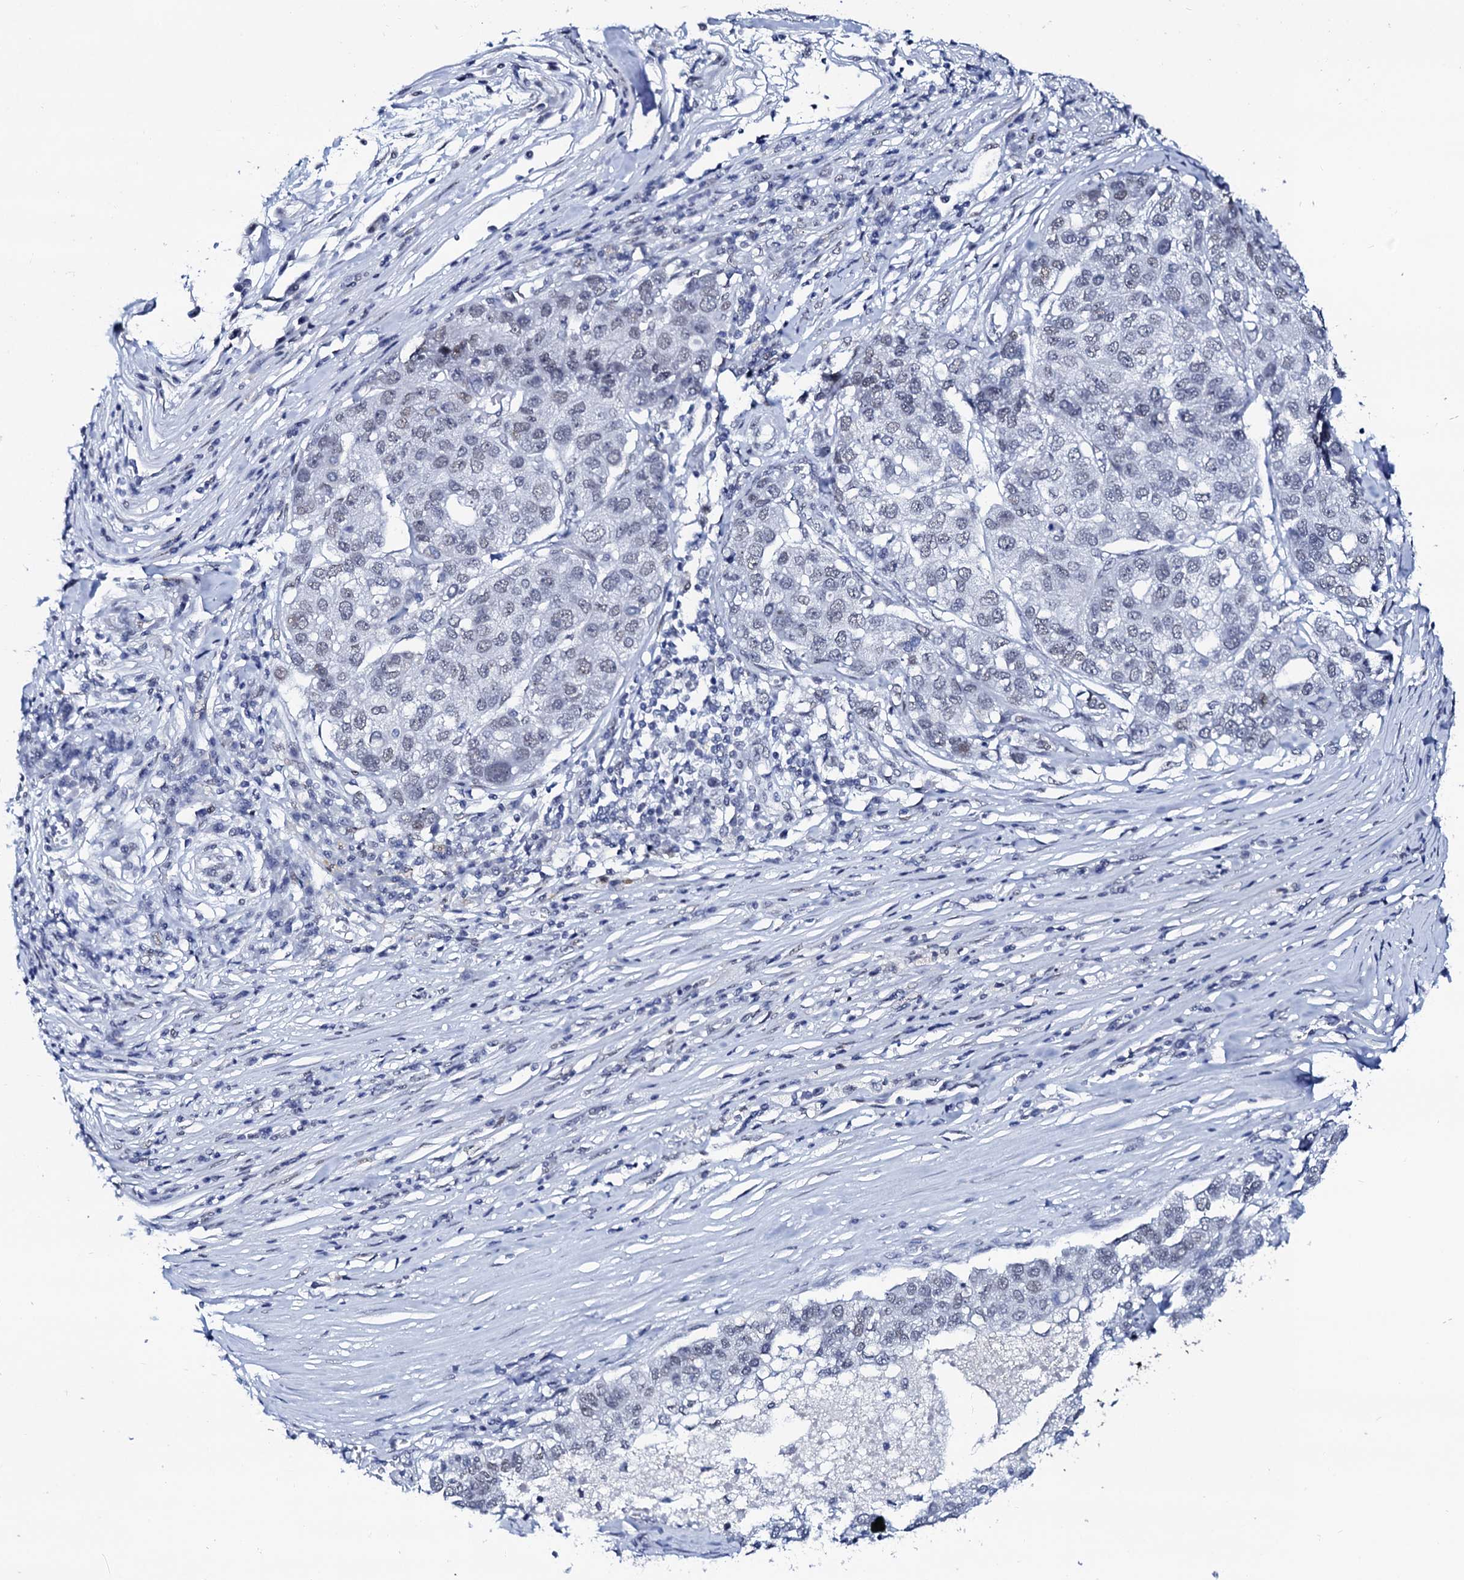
{"staining": {"intensity": "negative", "quantity": "none", "location": "none"}, "tissue": "pancreatic cancer", "cell_type": "Tumor cells", "image_type": "cancer", "snomed": [{"axis": "morphology", "description": "Adenocarcinoma, NOS"}, {"axis": "topography", "description": "Pancreas"}], "caption": "This is a image of immunohistochemistry (IHC) staining of pancreatic cancer (adenocarcinoma), which shows no positivity in tumor cells.", "gene": "SPATA19", "patient": {"sex": "female", "age": 61}}